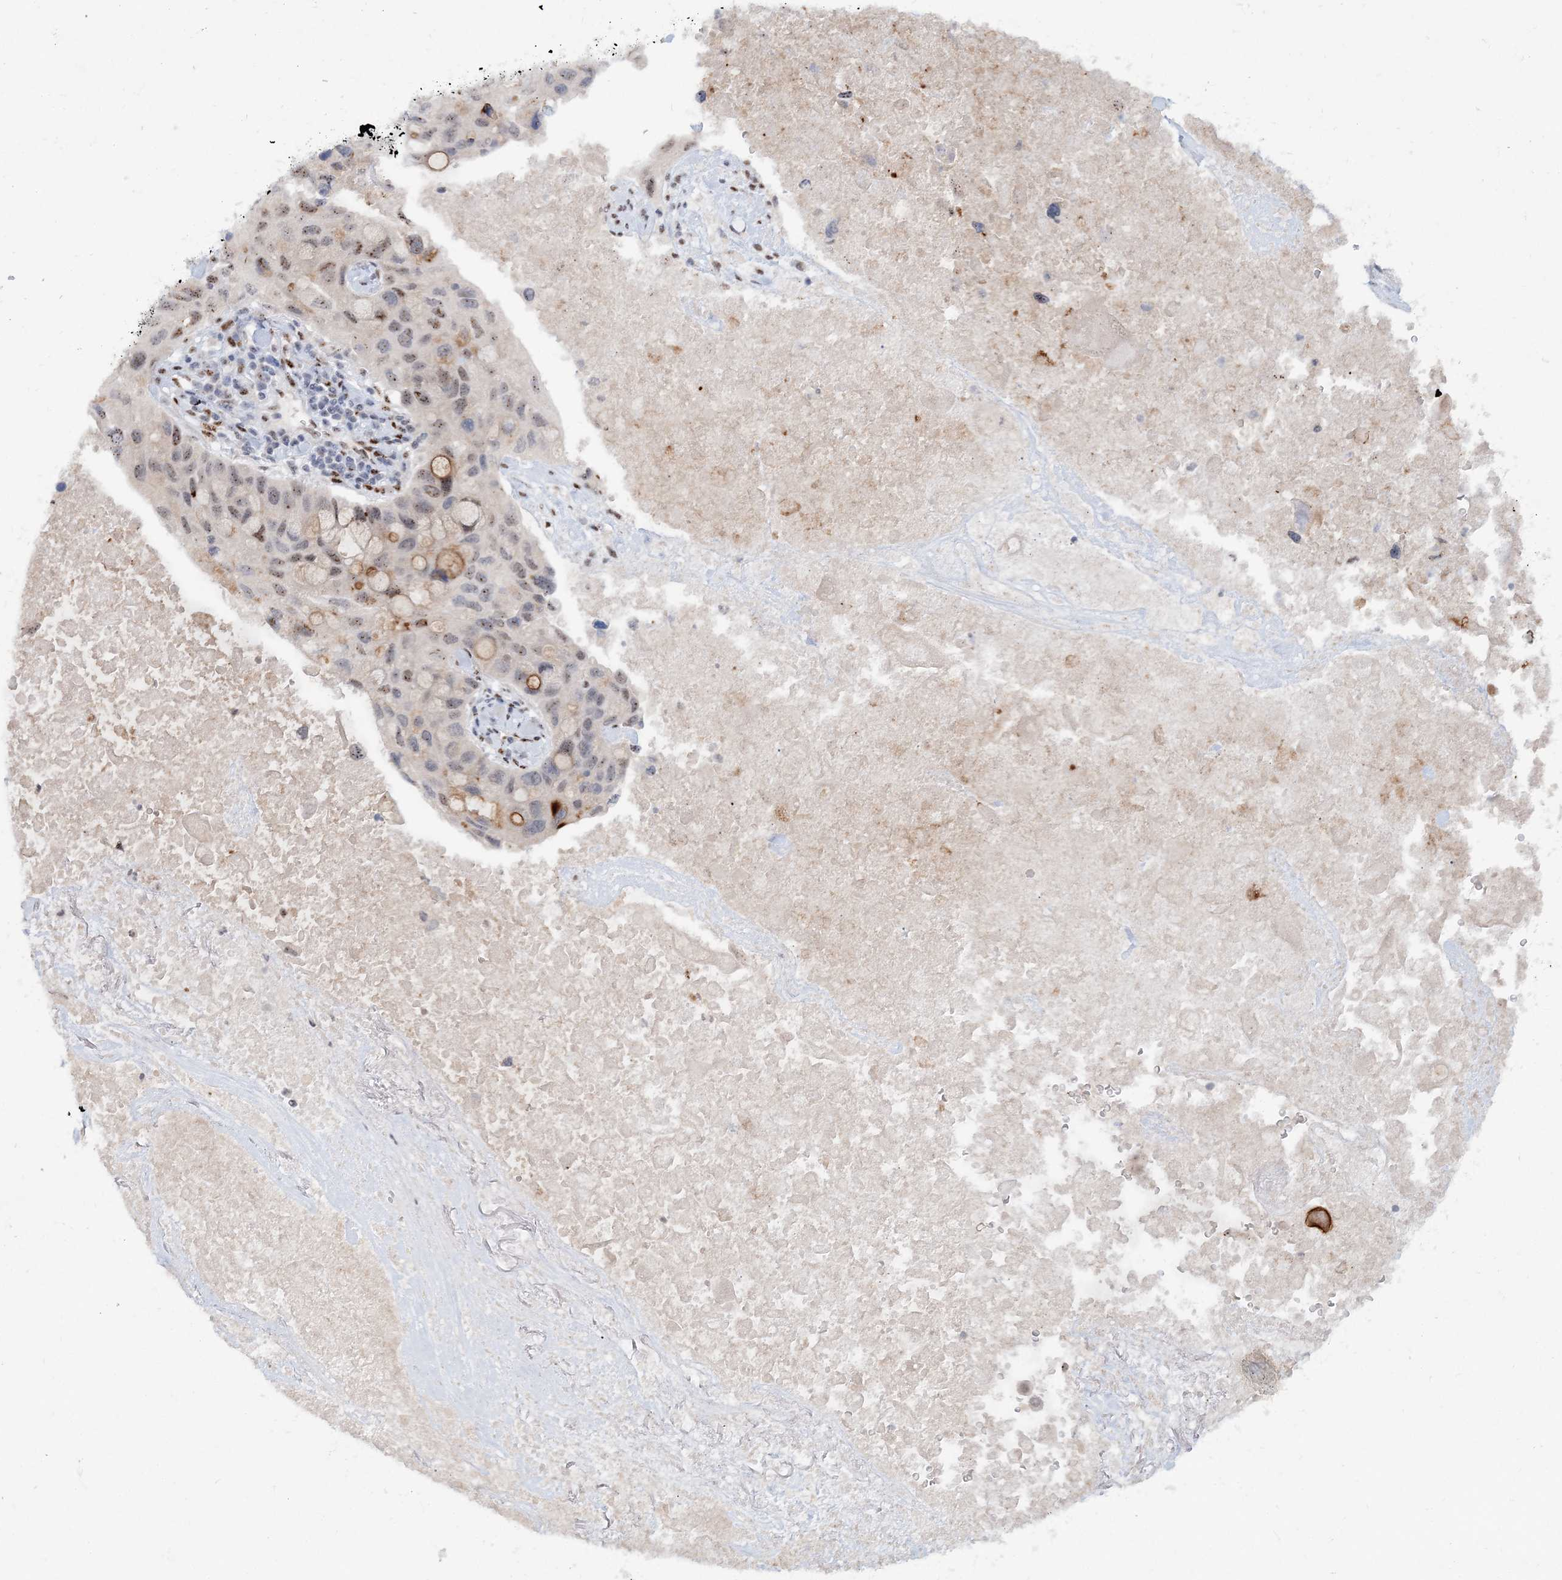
{"staining": {"intensity": "moderate", "quantity": "<25%", "location": "cytoplasmic/membranous,nuclear"}, "tissue": "lung cancer", "cell_type": "Tumor cells", "image_type": "cancer", "snomed": [{"axis": "morphology", "description": "Squamous cell carcinoma, NOS"}, {"axis": "topography", "description": "Lung"}], "caption": "Lung cancer (squamous cell carcinoma) tissue shows moderate cytoplasmic/membranous and nuclear positivity in approximately <25% of tumor cells The protein of interest is shown in brown color, while the nuclei are stained blue.", "gene": "GIN1", "patient": {"sex": "female", "age": 73}}